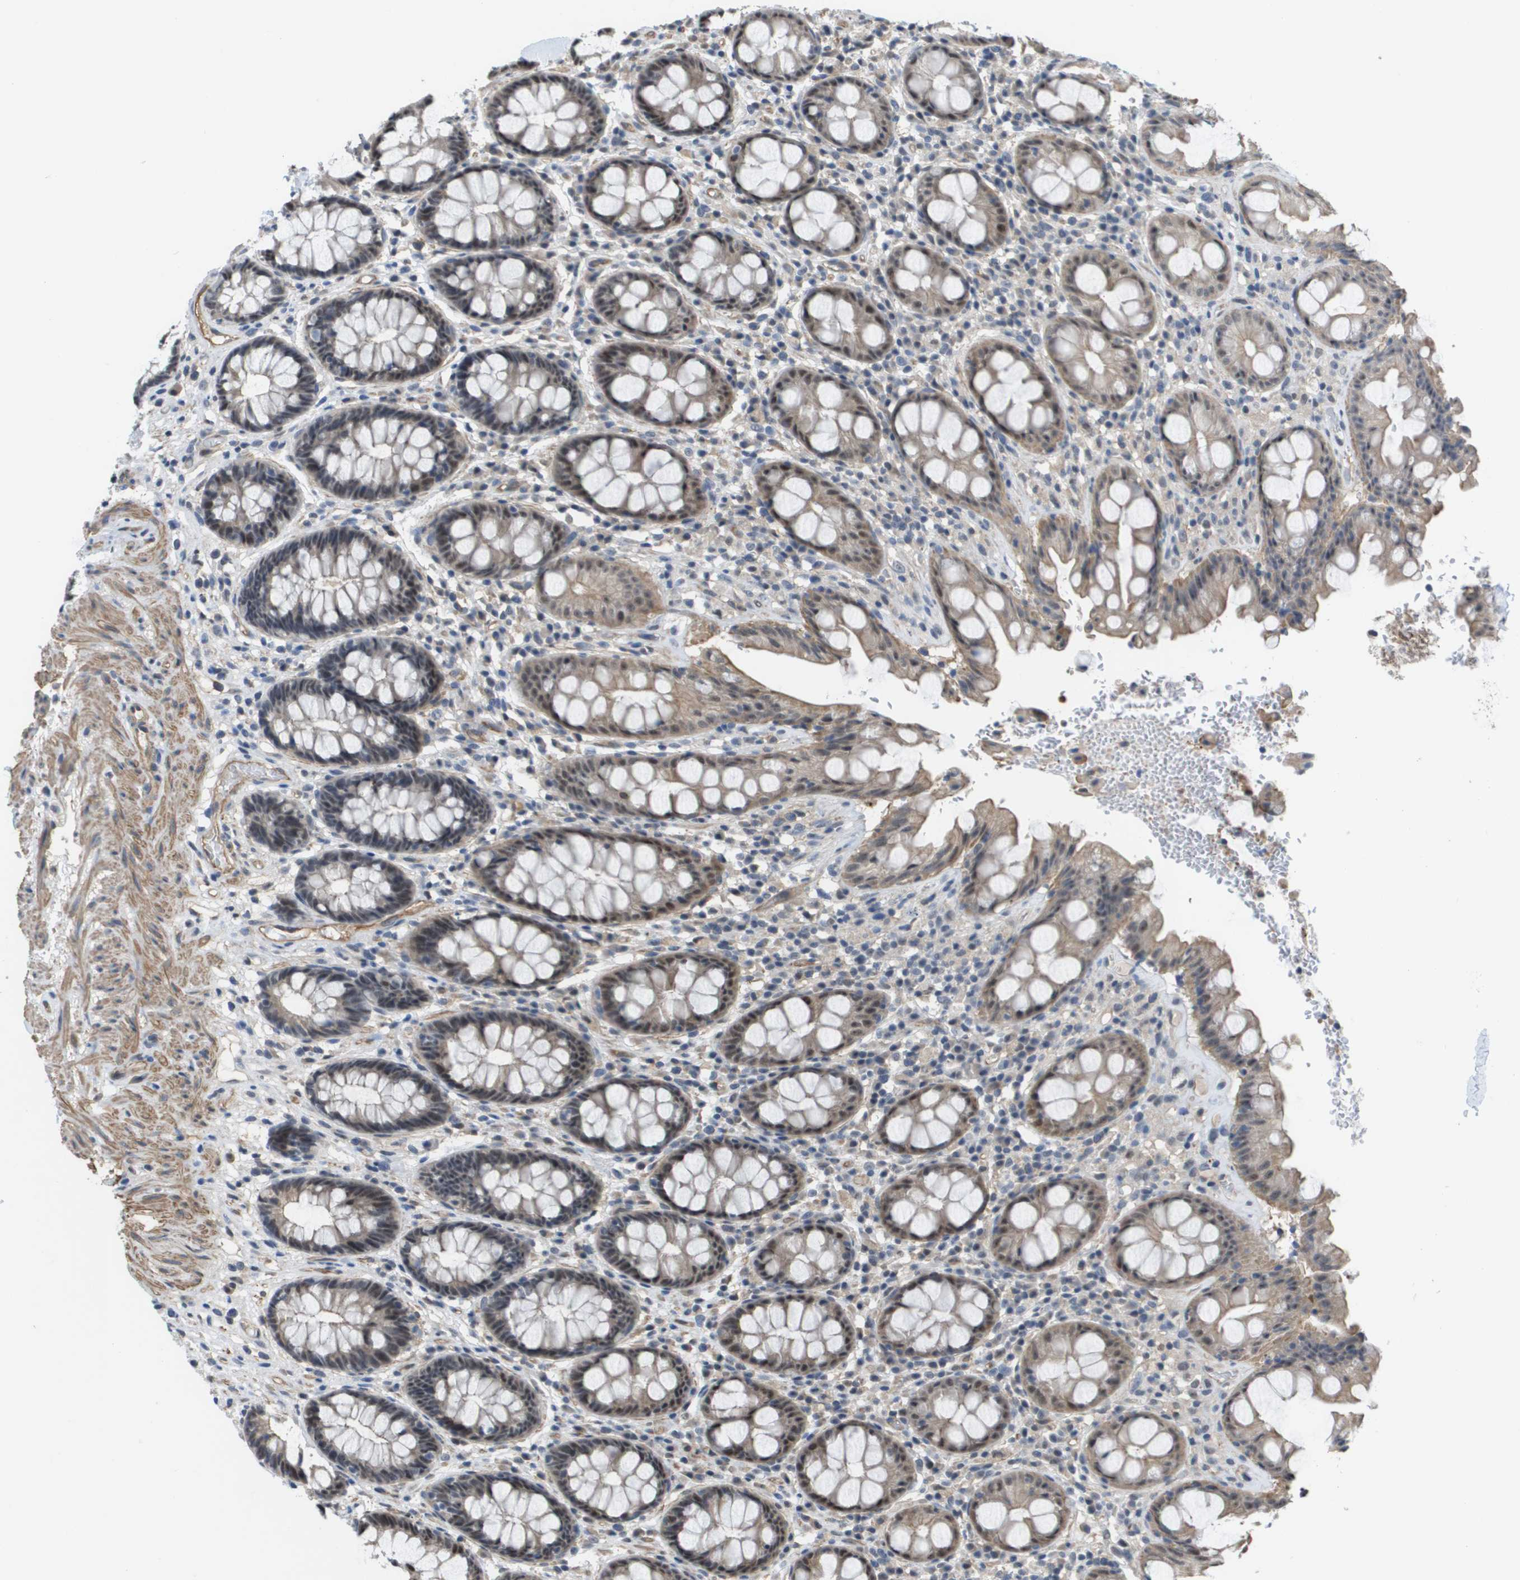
{"staining": {"intensity": "weak", "quantity": ">75%", "location": "cytoplasmic/membranous,nuclear"}, "tissue": "rectum", "cell_type": "Glandular cells", "image_type": "normal", "snomed": [{"axis": "morphology", "description": "Normal tissue, NOS"}, {"axis": "topography", "description": "Rectum"}], "caption": "Immunohistochemistry (IHC) (DAB) staining of benign rectum demonstrates weak cytoplasmic/membranous,nuclear protein staining in about >75% of glandular cells.", "gene": "RNF112", "patient": {"sex": "male", "age": 64}}